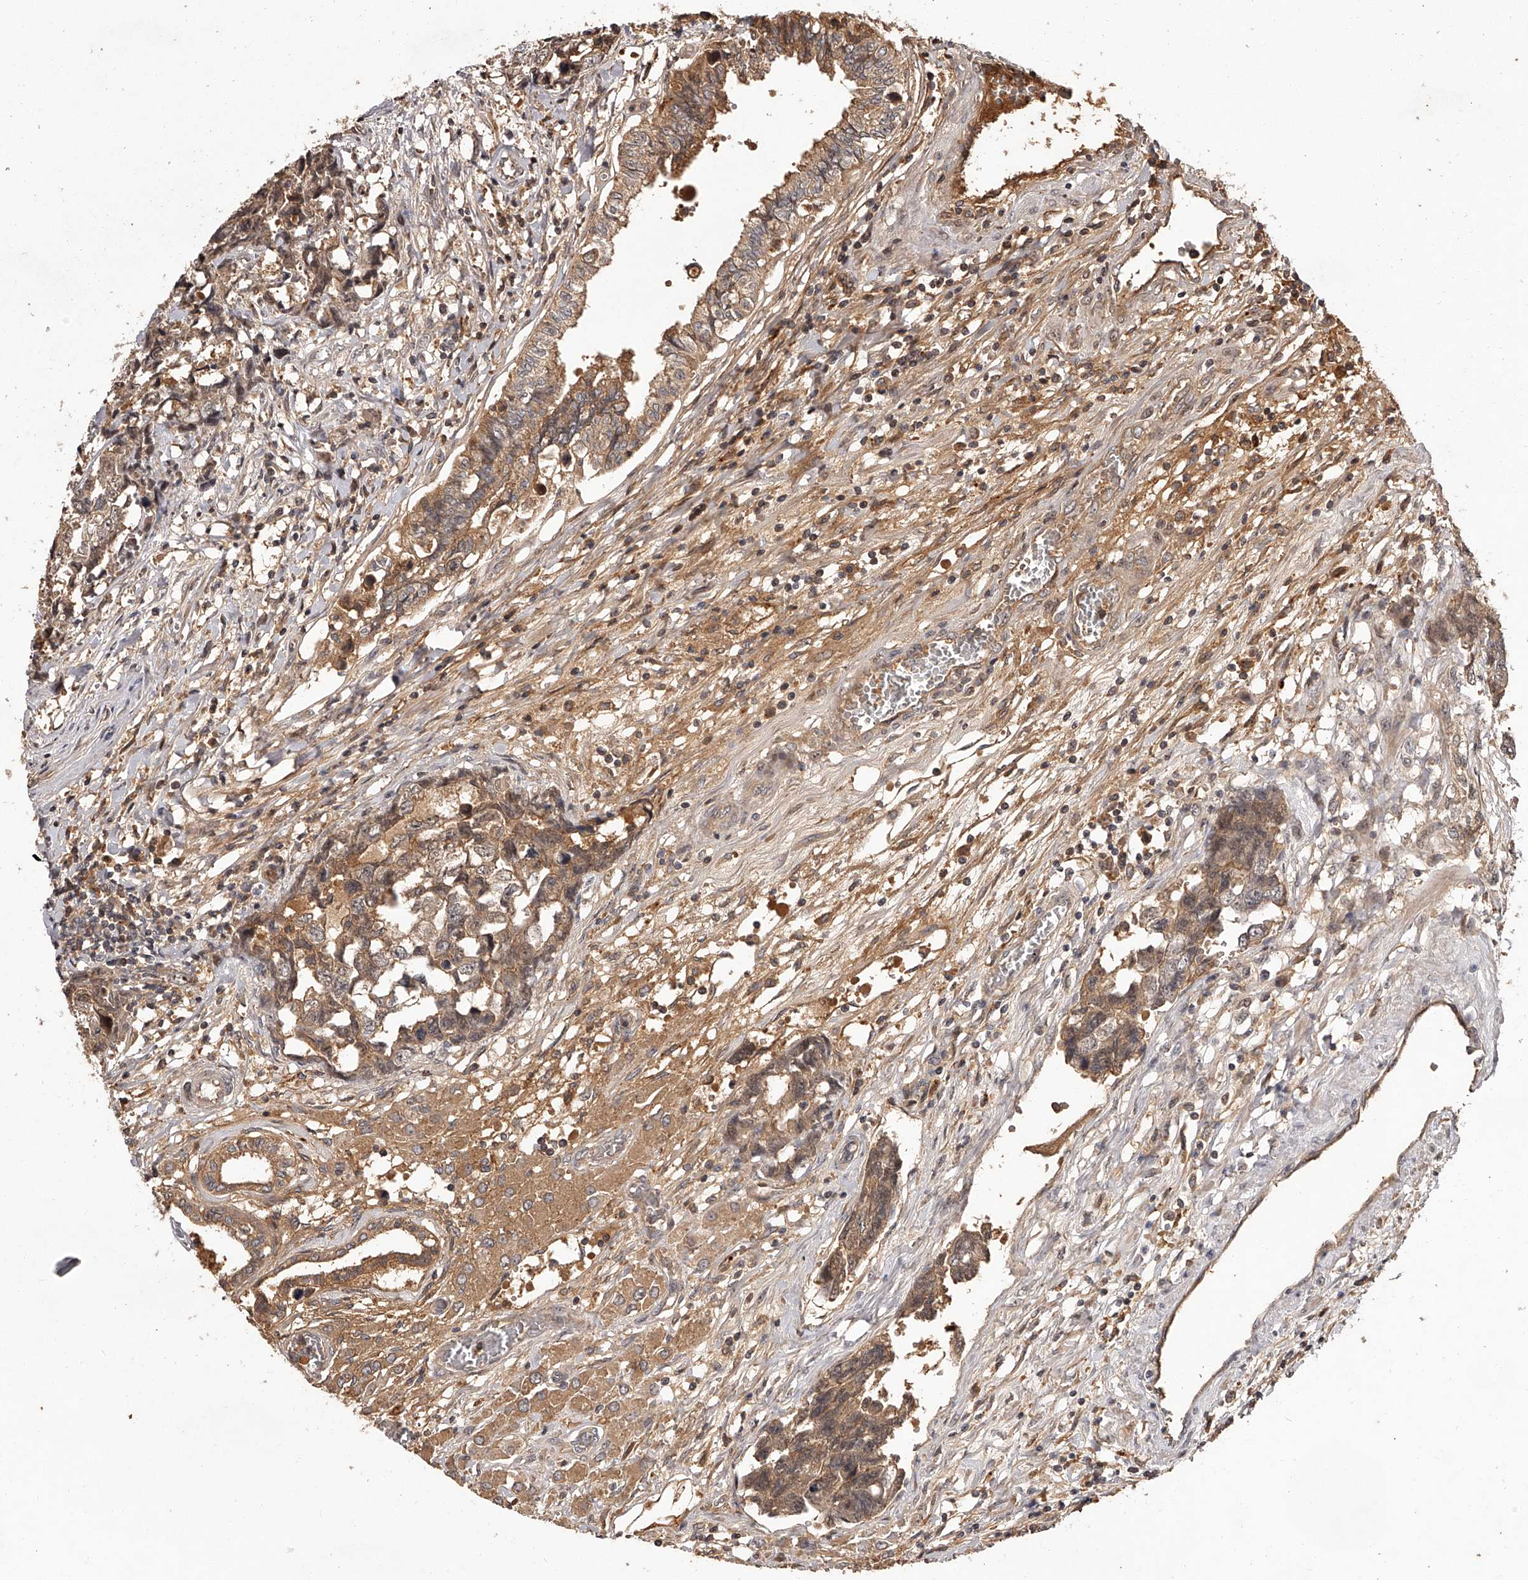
{"staining": {"intensity": "weak", "quantity": ">75%", "location": "cytoplasmic/membranous"}, "tissue": "testis cancer", "cell_type": "Tumor cells", "image_type": "cancer", "snomed": [{"axis": "morphology", "description": "Carcinoma, Embryonal, NOS"}, {"axis": "topography", "description": "Testis"}], "caption": "Brown immunohistochemical staining in human embryonal carcinoma (testis) shows weak cytoplasmic/membranous positivity in approximately >75% of tumor cells. Nuclei are stained in blue.", "gene": "CRYZL1", "patient": {"sex": "male", "age": 31}}